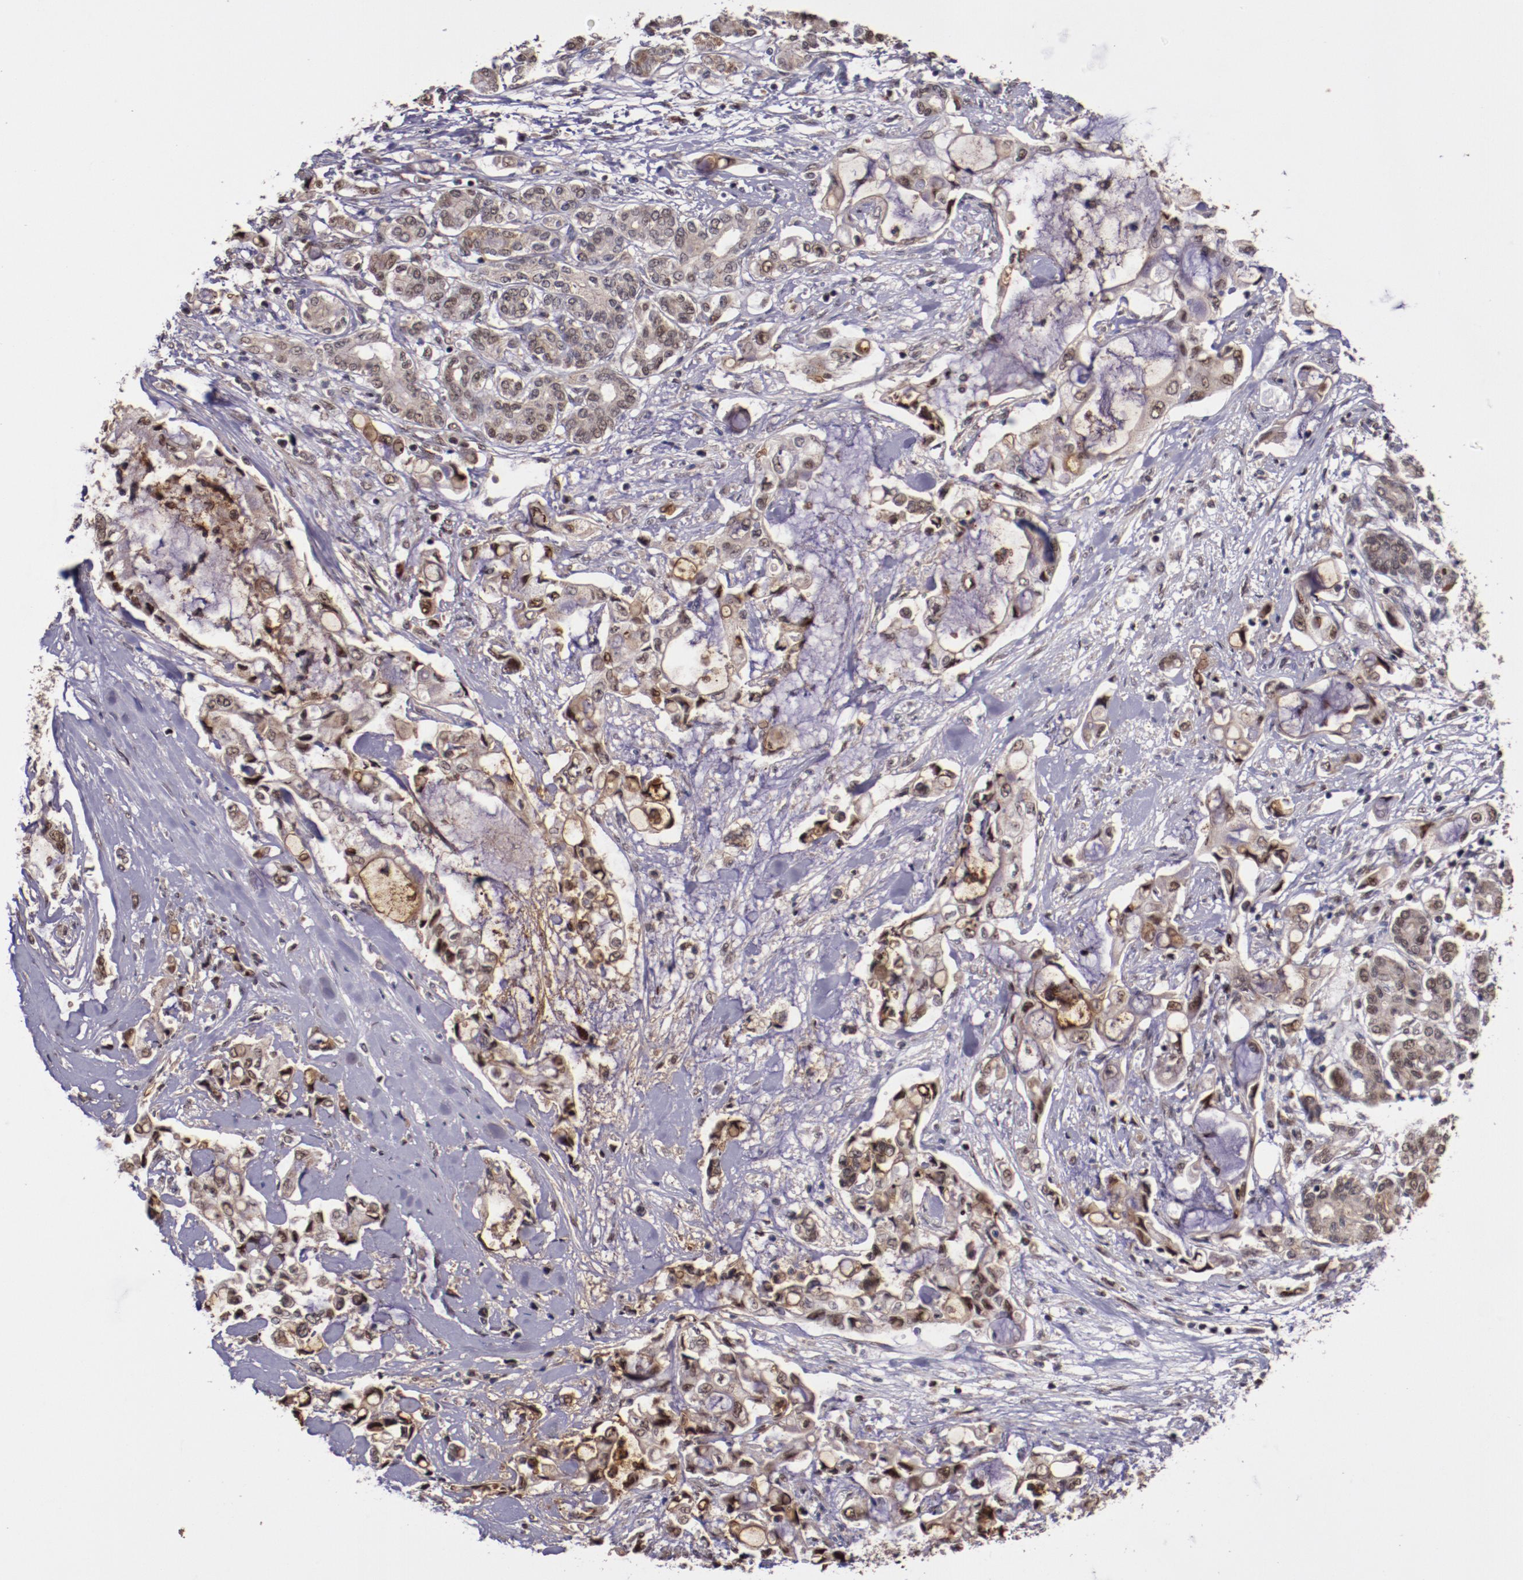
{"staining": {"intensity": "moderate", "quantity": ">75%", "location": "cytoplasmic/membranous,nuclear"}, "tissue": "pancreatic cancer", "cell_type": "Tumor cells", "image_type": "cancer", "snomed": [{"axis": "morphology", "description": "Adenocarcinoma, NOS"}, {"axis": "topography", "description": "Pancreas"}], "caption": "A high-resolution histopathology image shows immunohistochemistry staining of pancreatic cancer (adenocarcinoma), which reveals moderate cytoplasmic/membranous and nuclear staining in approximately >75% of tumor cells.", "gene": "CECR2", "patient": {"sex": "female", "age": 70}}